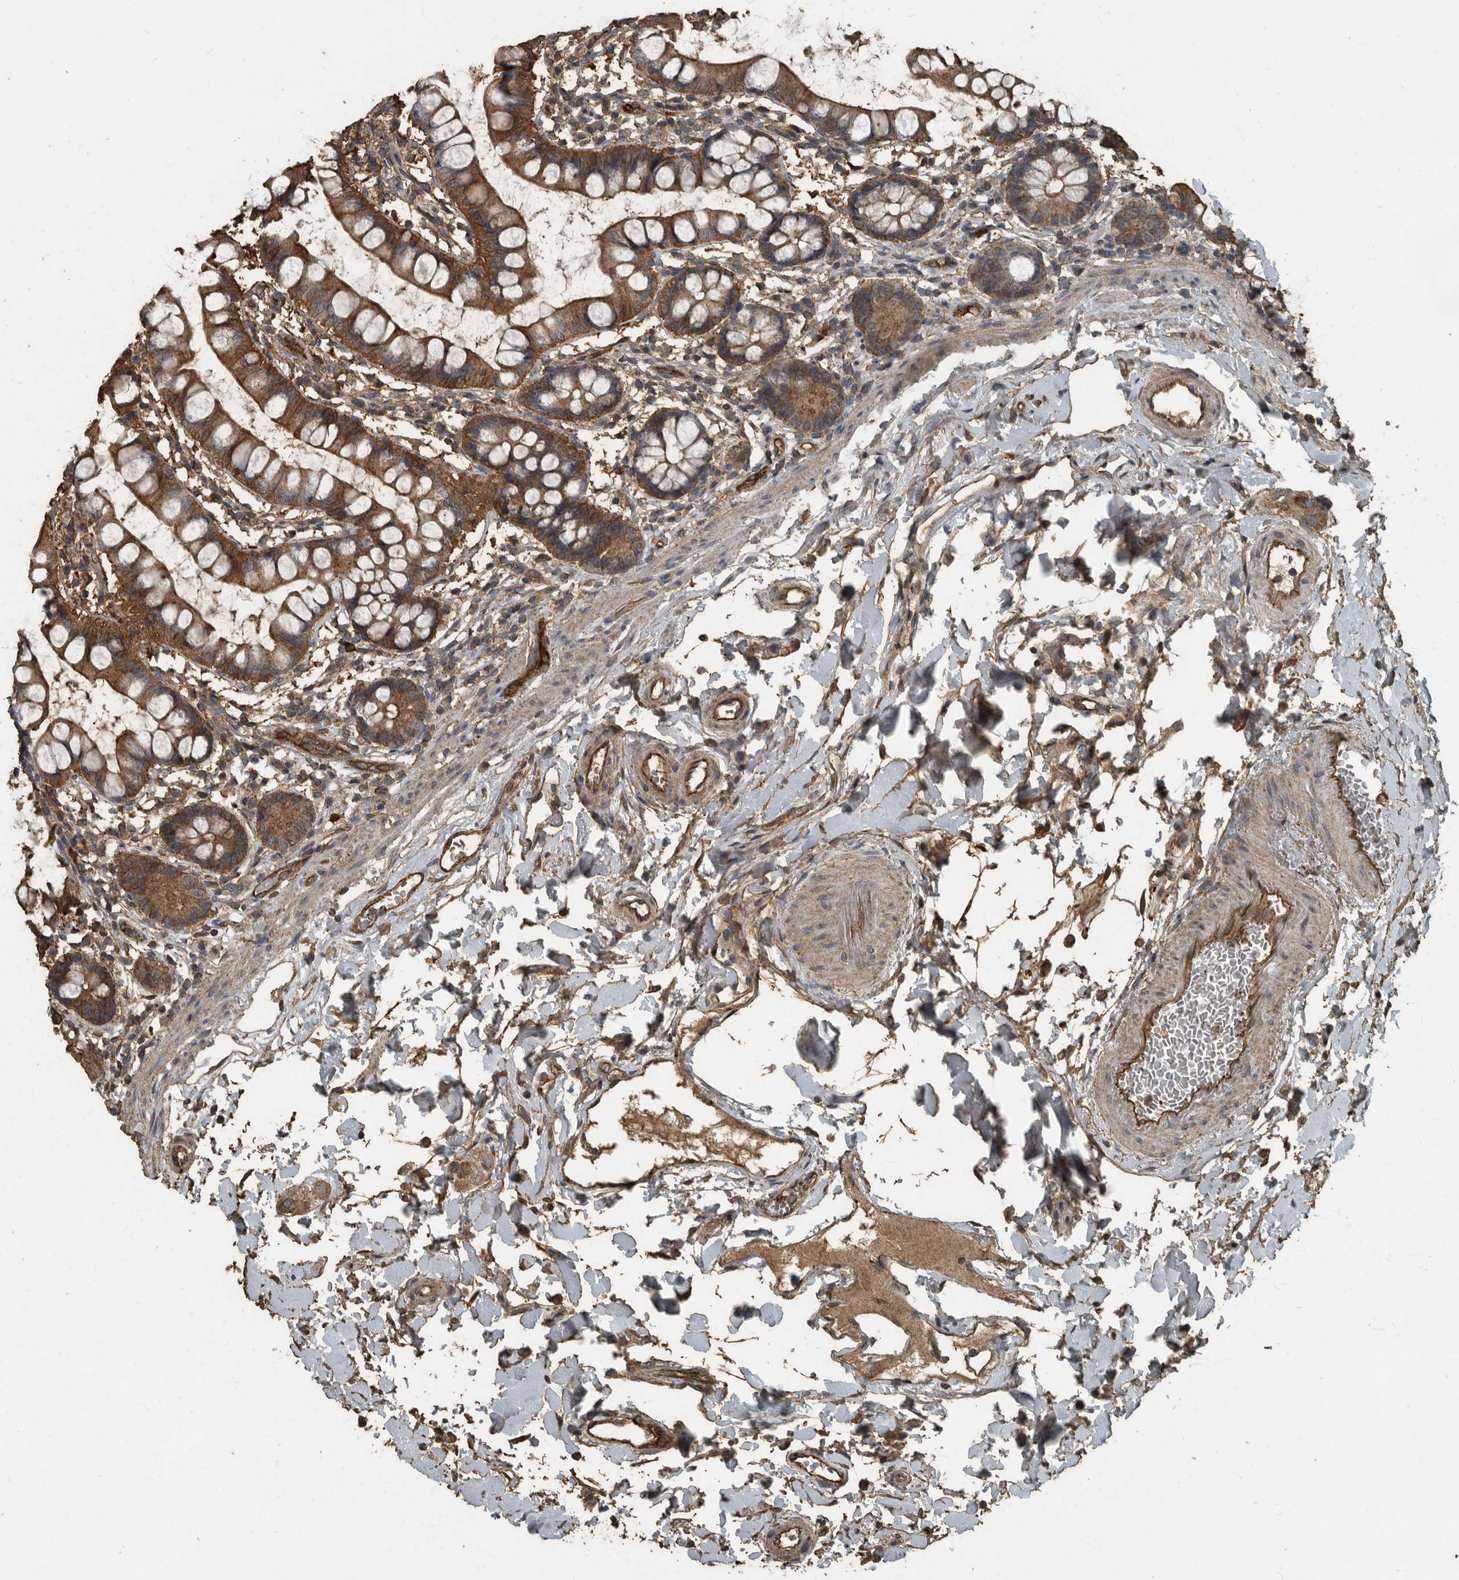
{"staining": {"intensity": "strong", "quantity": ">75%", "location": "cytoplasmic/membranous"}, "tissue": "small intestine", "cell_type": "Glandular cells", "image_type": "normal", "snomed": [{"axis": "morphology", "description": "Normal tissue, NOS"}, {"axis": "topography", "description": "Small intestine"}], "caption": "IHC of normal human small intestine displays high levels of strong cytoplasmic/membranous positivity in approximately >75% of glandular cells. (DAB (3,3'-diaminobenzidine) IHC, brown staining for protein, blue staining for nuclei).", "gene": "IL15RA", "patient": {"sex": "female", "age": 84}}